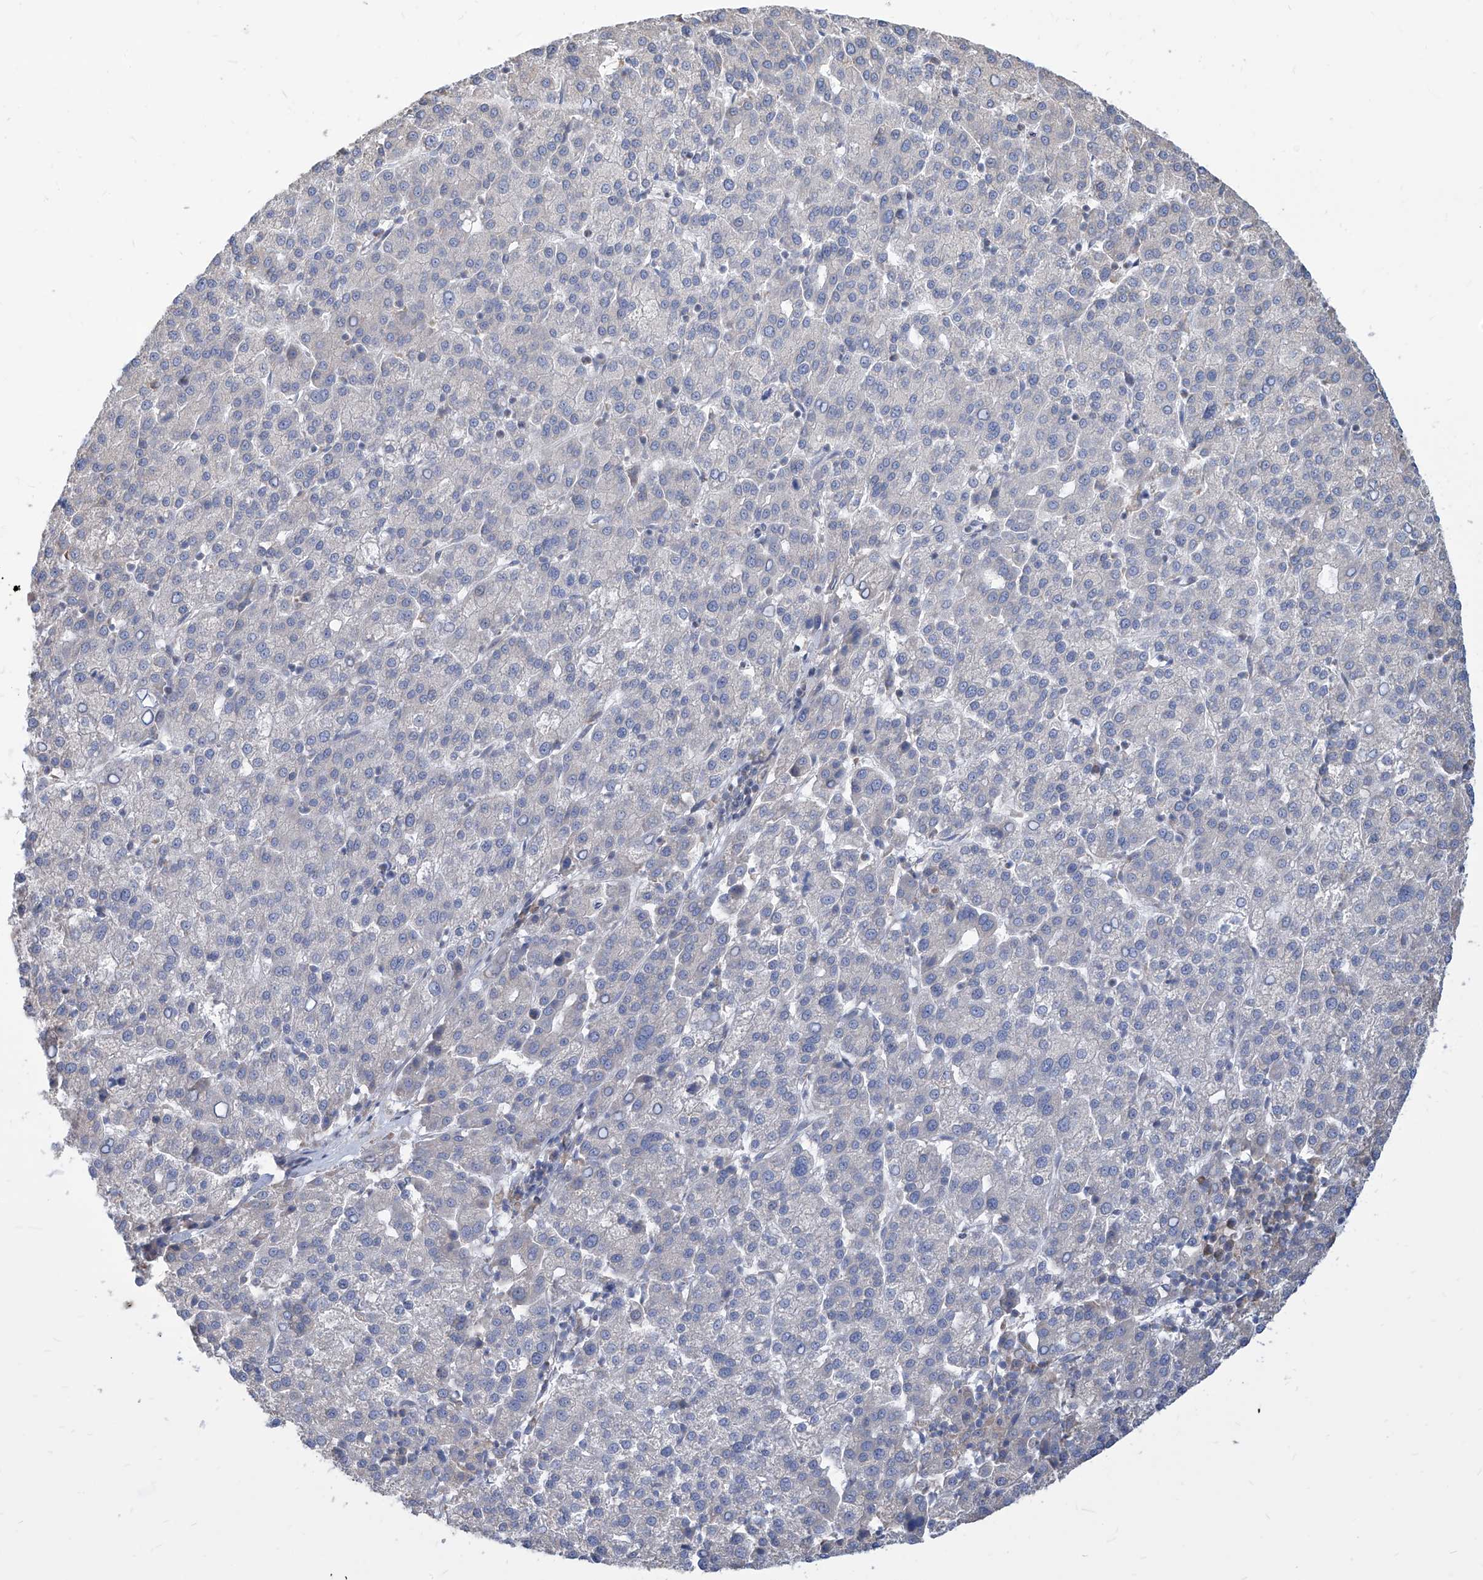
{"staining": {"intensity": "negative", "quantity": "none", "location": "none"}, "tissue": "liver cancer", "cell_type": "Tumor cells", "image_type": "cancer", "snomed": [{"axis": "morphology", "description": "Carcinoma, Hepatocellular, NOS"}, {"axis": "topography", "description": "Liver"}], "caption": "Tumor cells are negative for protein expression in human liver hepatocellular carcinoma.", "gene": "FAM83B", "patient": {"sex": "female", "age": 58}}